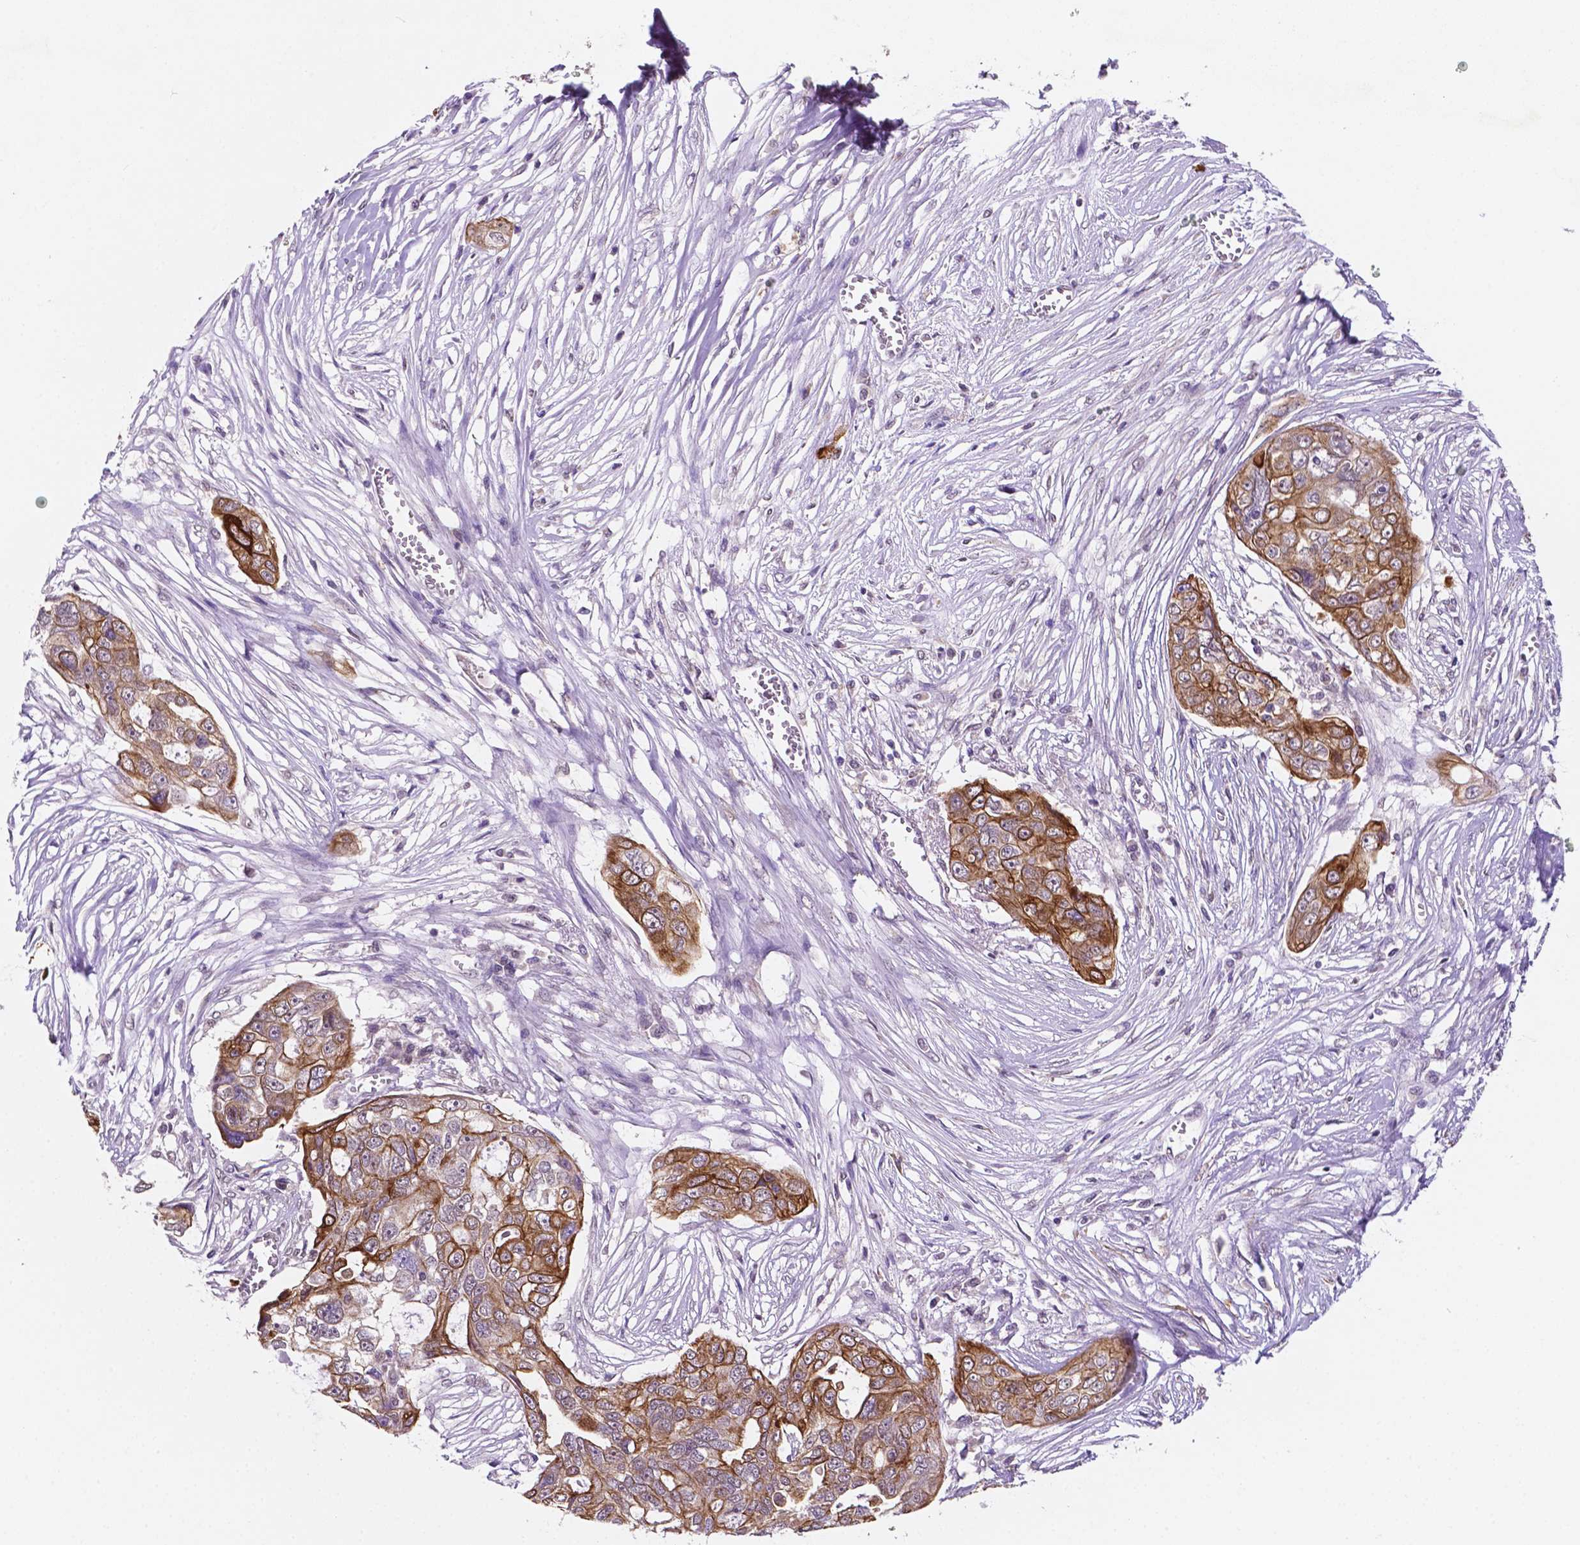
{"staining": {"intensity": "moderate", "quantity": ">75%", "location": "cytoplasmic/membranous"}, "tissue": "ovarian cancer", "cell_type": "Tumor cells", "image_type": "cancer", "snomed": [{"axis": "morphology", "description": "Carcinoma, endometroid"}, {"axis": "topography", "description": "Ovary"}], "caption": "Ovarian cancer (endometroid carcinoma) was stained to show a protein in brown. There is medium levels of moderate cytoplasmic/membranous expression in about >75% of tumor cells. (DAB = brown stain, brightfield microscopy at high magnification).", "gene": "SHLD3", "patient": {"sex": "female", "age": 70}}